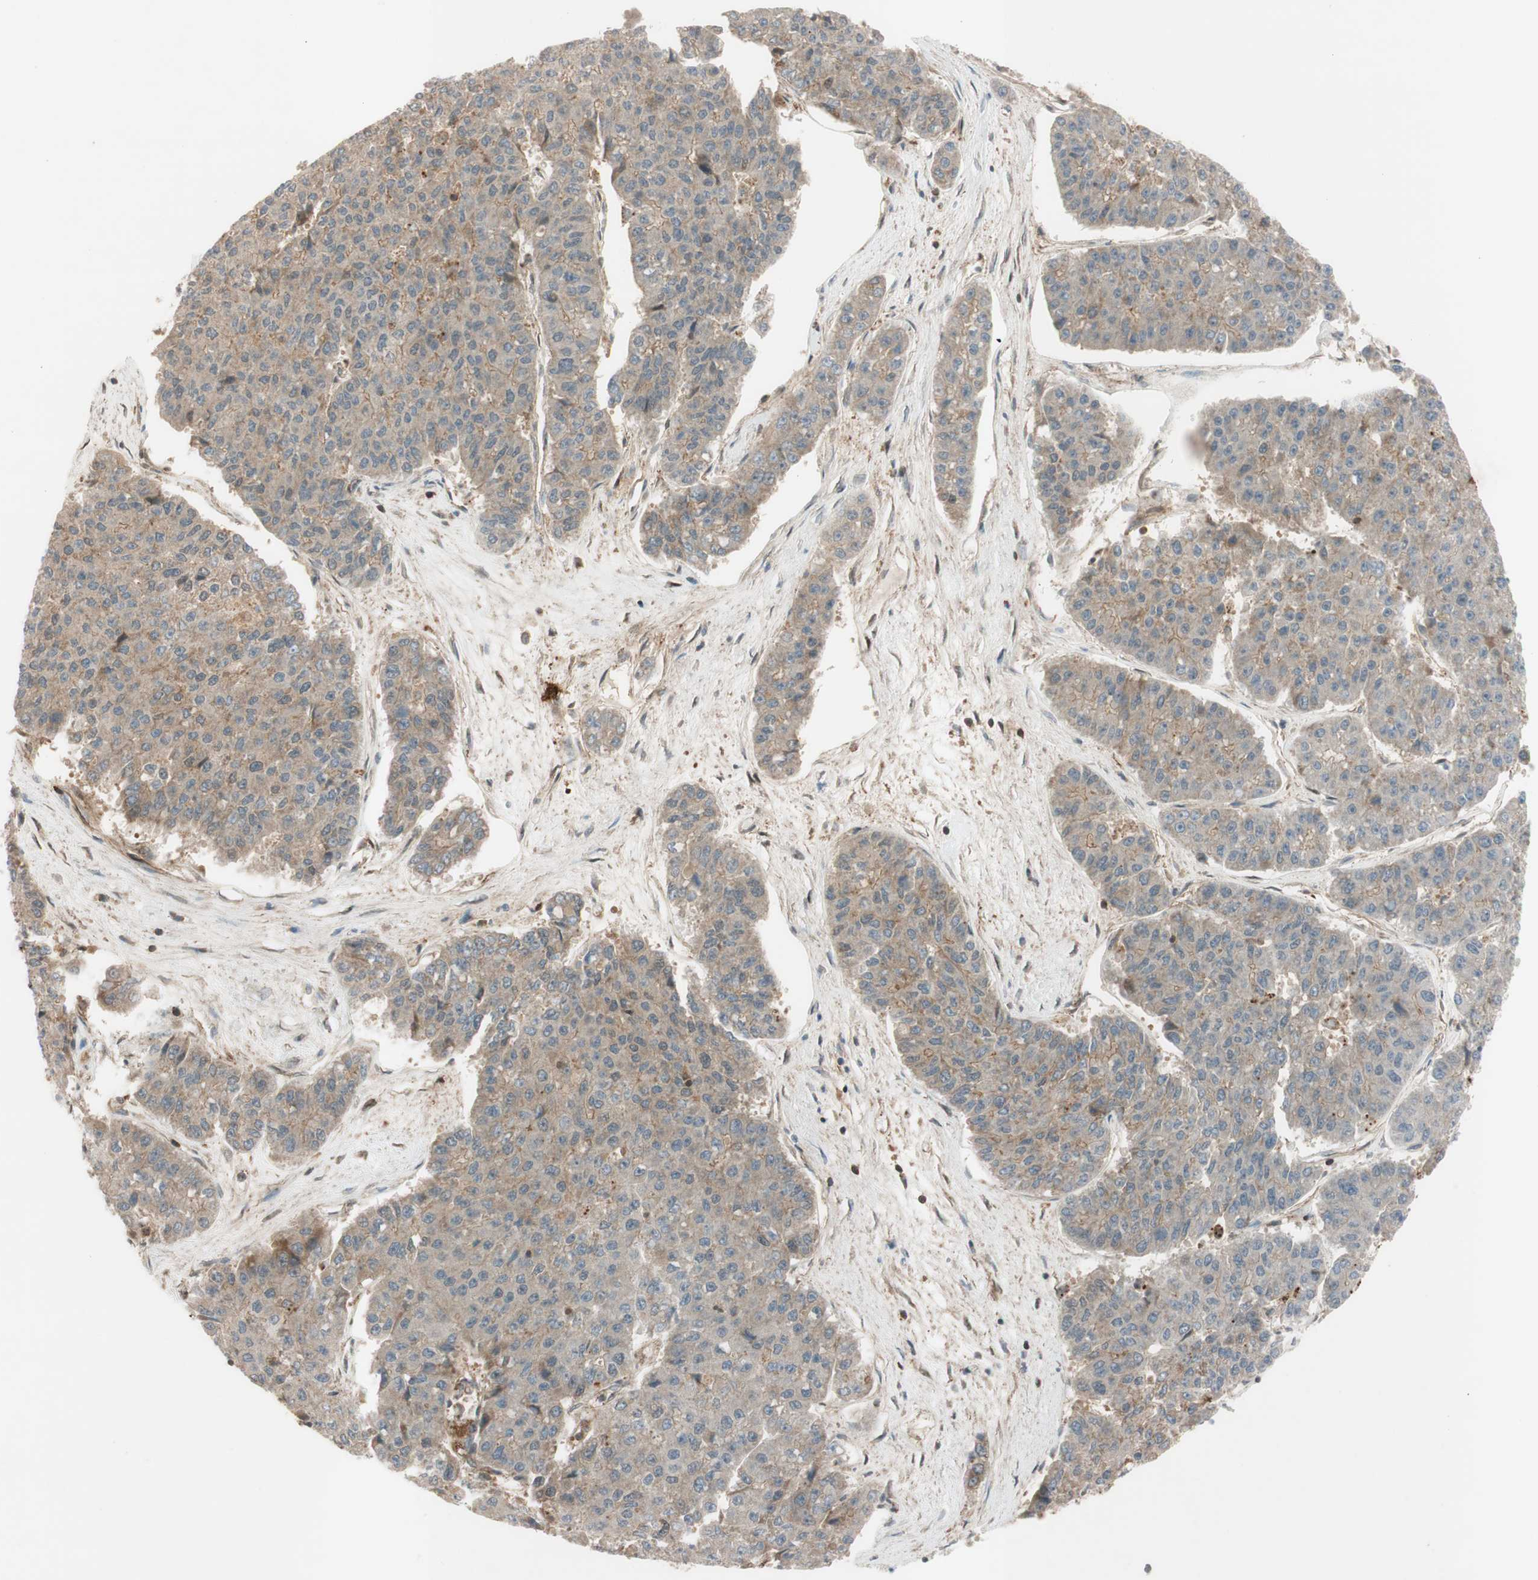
{"staining": {"intensity": "weak", "quantity": ">75%", "location": "cytoplasmic/membranous"}, "tissue": "pancreatic cancer", "cell_type": "Tumor cells", "image_type": "cancer", "snomed": [{"axis": "morphology", "description": "Adenocarcinoma, NOS"}, {"axis": "topography", "description": "Pancreas"}], "caption": "IHC (DAB (3,3'-diaminobenzidine)) staining of human adenocarcinoma (pancreatic) displays weak cytoplasmic/membranous protein expression in approximately >75% of tumor cells. Nuclei are stained in blue.", "gene": "EPHA8", "patient": {"sex": "male", "age": 50}}